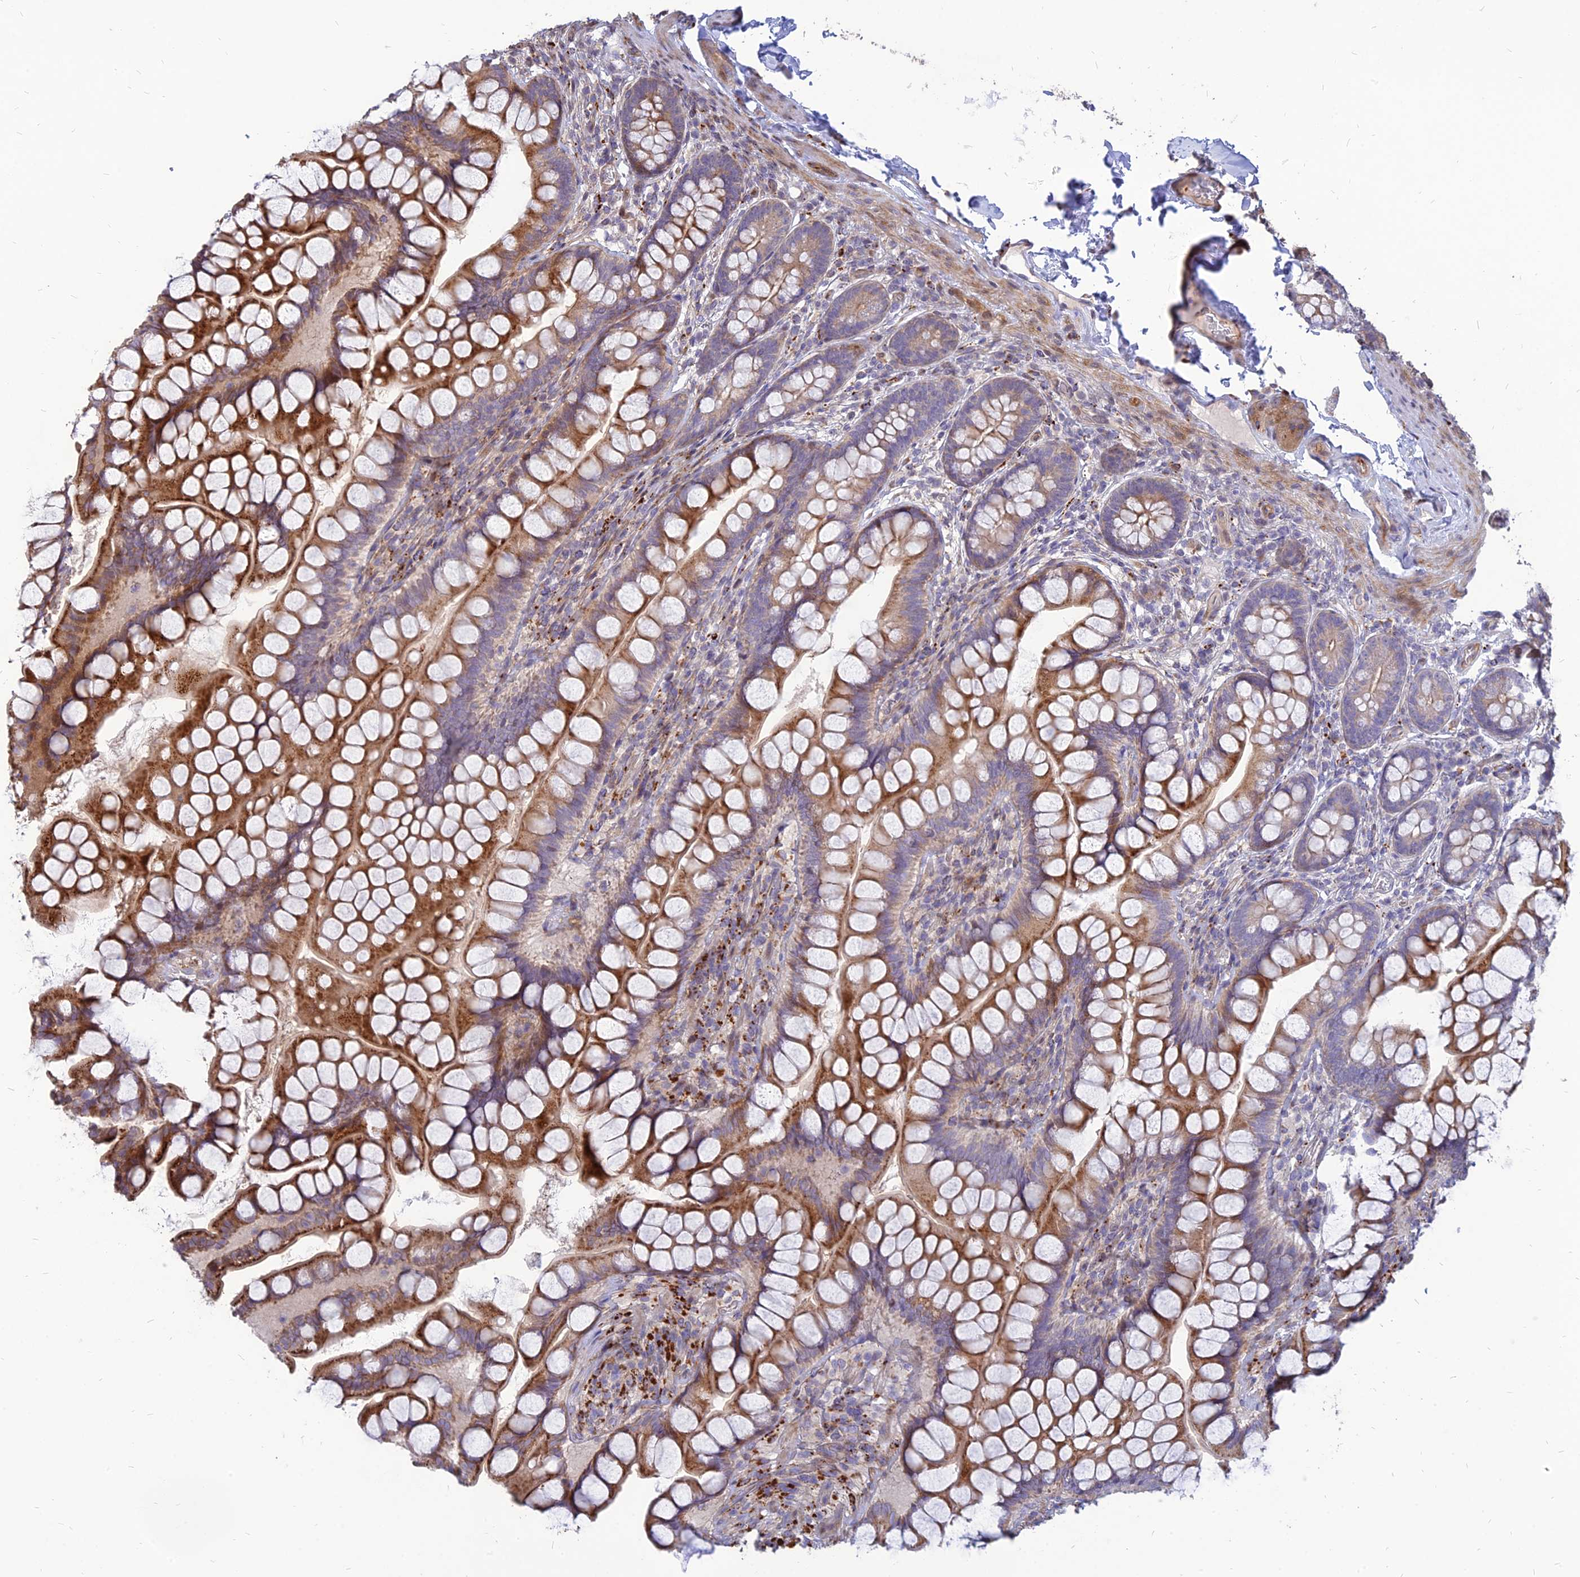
{"staining": {"intensity": "strong", "quantity": "<25%", "location": "cytoplasmic/membranous"}, "tissue": "small intestine", "cell_type": "Glandular cells", "image_type": "normal", "snomed": [{"axis": "morphology", "description": "Normal tissue, NOS"}, {"axis": "topography", "description": "Small intestine"}], "caption": "Glandular cells demonstrate strong cytoplasmic/membranous positivity in about <25% of cells in unremarkable small intestine. The staining is performed using DAB brown chromogen to label protein expression. The nuclei are counter-stained blue using hematoxylin.", "gene": "ST3GAL6", "patient": {"sex": "male", "age": 70}}